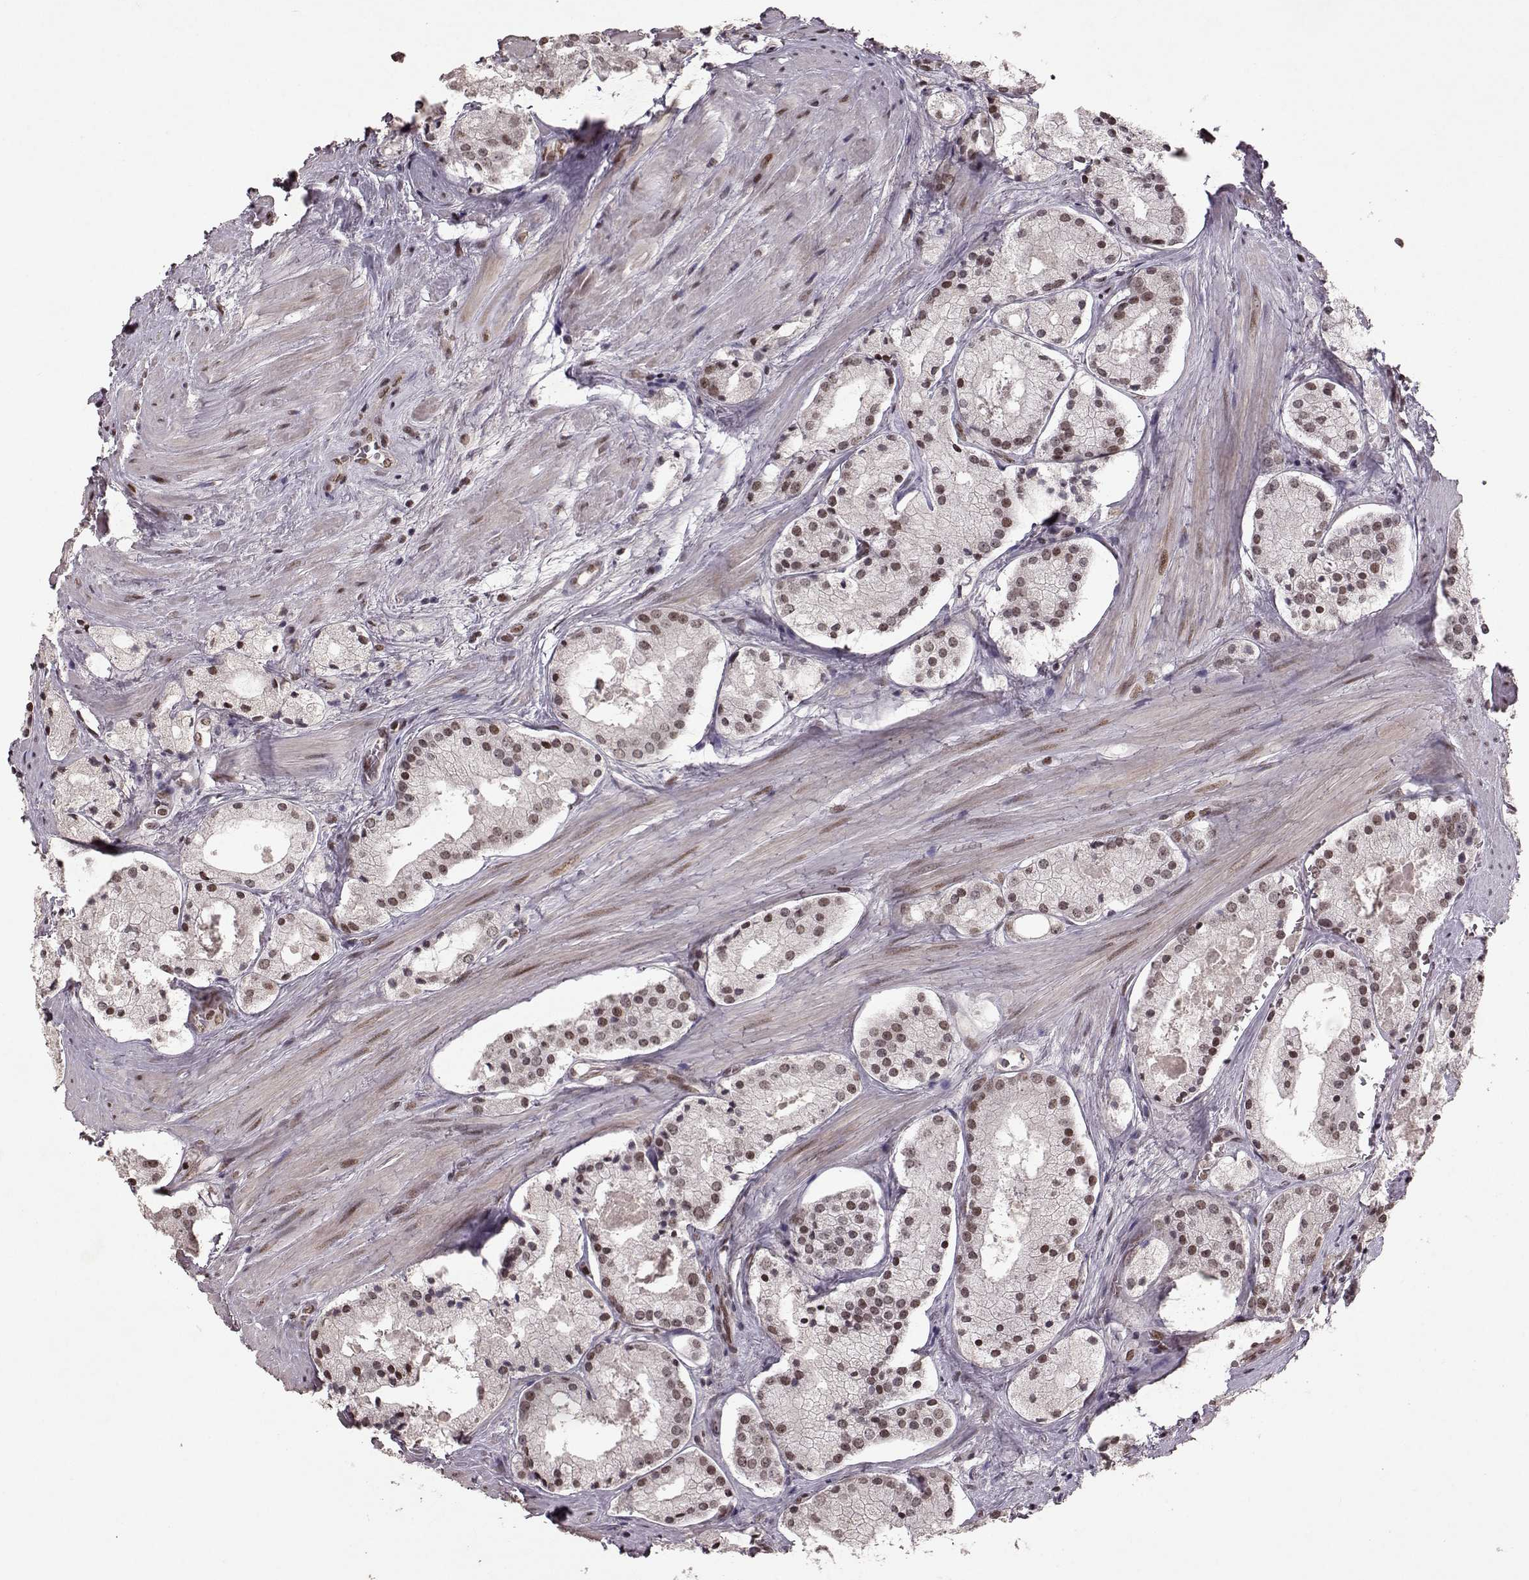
{"staining": {"intensity": "weak", "quantity": ">75%", "location": "nuclear"}, "tissue": "prostate cancer", "cell_type": "Tumor cells", "image_type": "cancer", "snomed": [{"axis": "morphology", "description": "Adenocarcinoma, NOS"}, {"axis": "morphology", "description": "Adenocarcinoma, High grade"}, {"axis": "topography", "description": "Prostate"}], "caption": "Protein staining demonstrates weak nuclear expression in approximately >75% of tumor cells in prostate adenocarcinoma. (DAB IHC with brightfield microscopy, high magnification).", "gene": "RRAGD", "patient": {"sex": "male", "age": 64}}